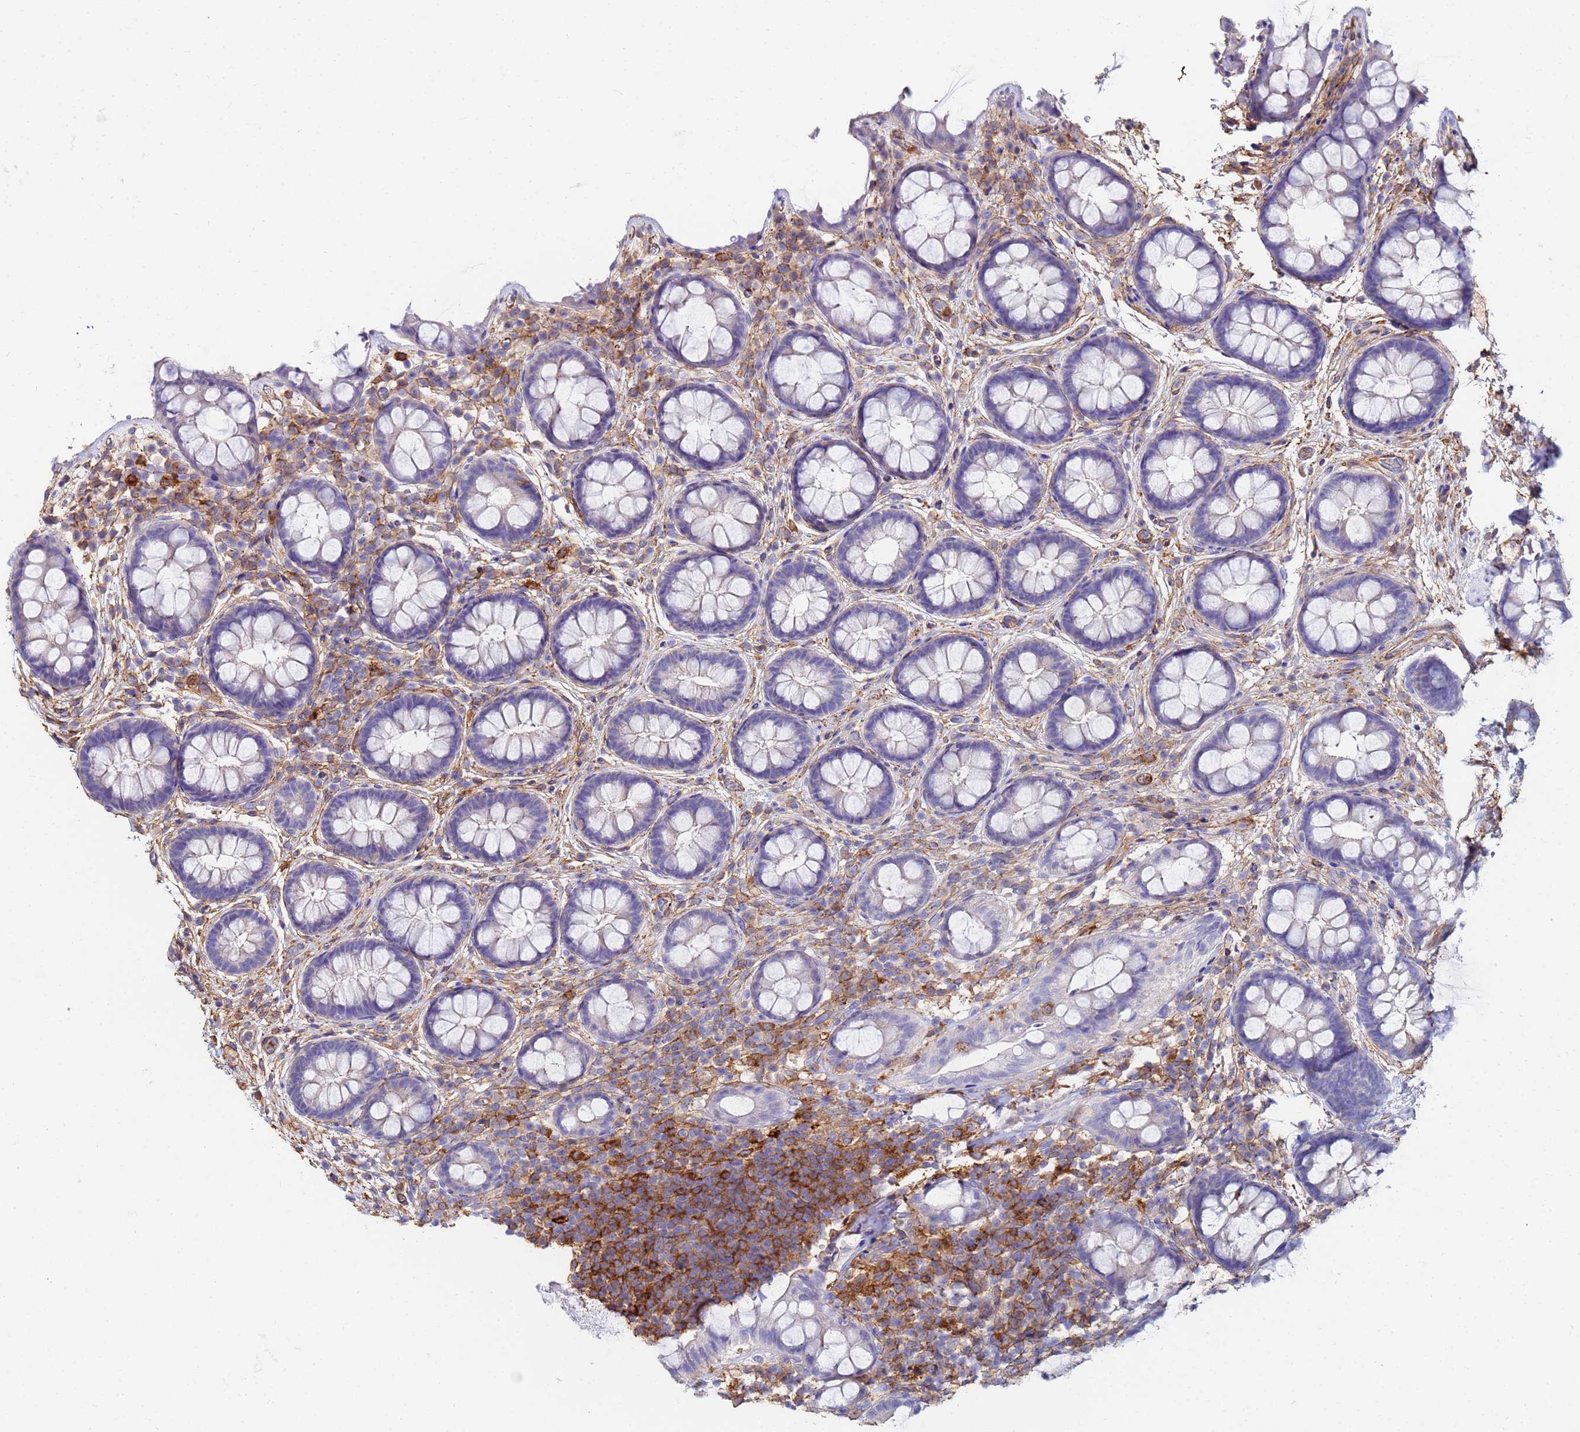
{"staining": {"intensity": "negative", "quantity": "none", "location": "none"}, "tissue": "rectum", "cell_type": "Glandular cells", "image_type": "normal", "snomed": [{"axis": "morphology", "description": "Normal tissue, NOS"}, {"axis": "topography", "description": "Rectum"}, {"axis": "topography", "description": "Peripheral nerve tissue"}], "caption": "Human rectum stained for a protein using immunohistochemistry demonstrates no staining in glandular cells.", "gene": "BASP1", "patient": {"sex": "female", "age": 69}}